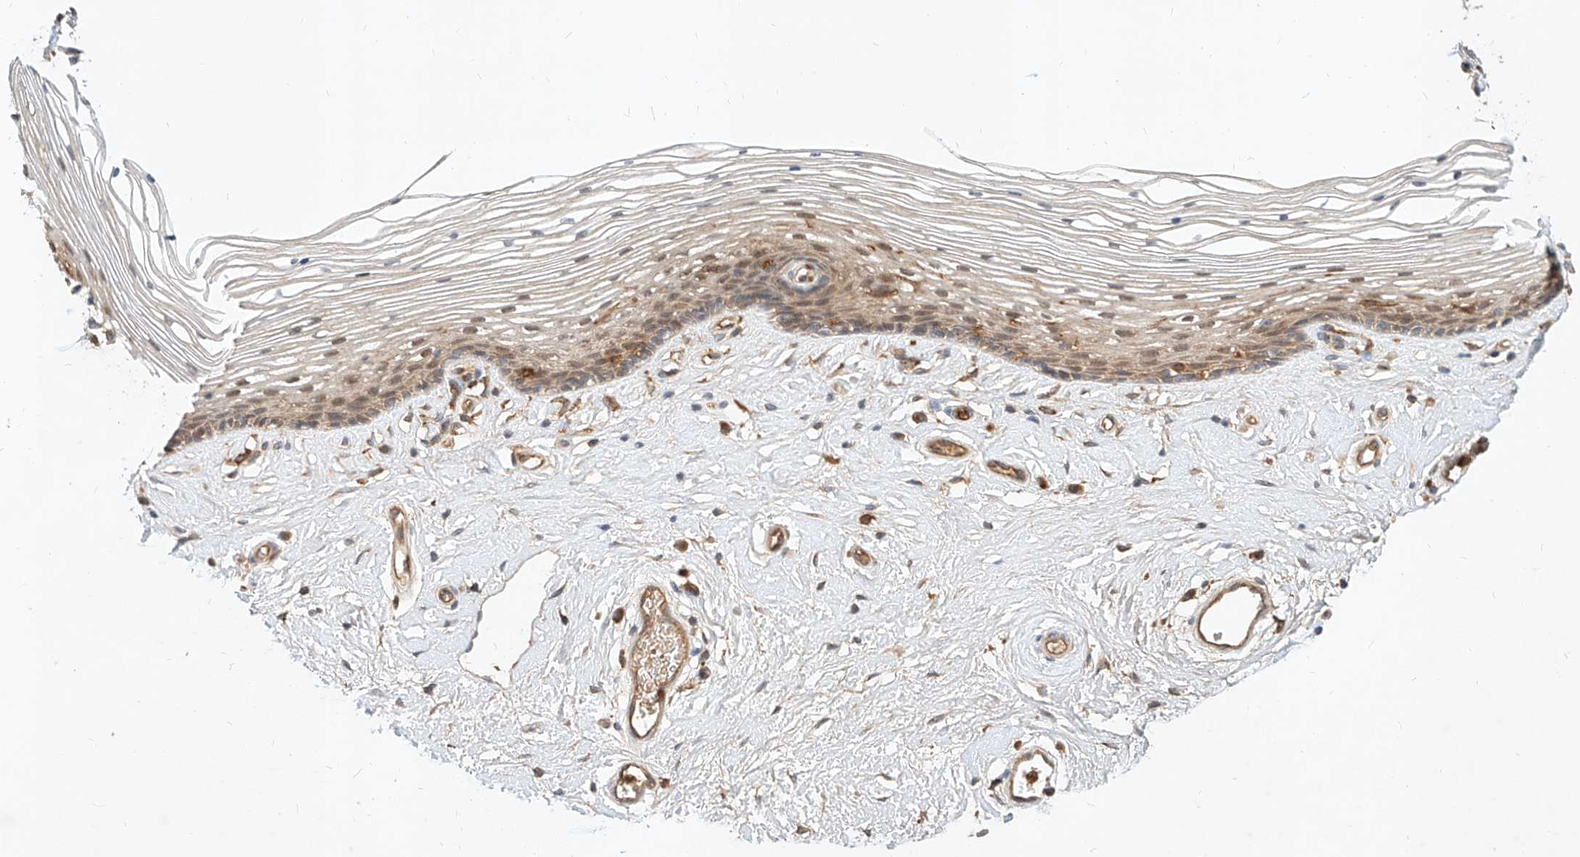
{"staining": {"intensity": "moderate", "quantity": "25%-75%", "location": "cytoplasmic/membranous"}, "tissue": "vagina", "cell_type": "Squamous epithelial cells", "image_type": "normal", "snomed": [{"axis": "morphology", "description": "Normal tissue, NOS"}, {"axis": "topography", "description": "Vagina"}], "caption": "A brown stain labels moderate cytoplasmic/membranous staining of a protein in squamous epithelial cells of normal vagina.", "gene": "NFAM1", "patient": {"sex": "female", "age": 46}}